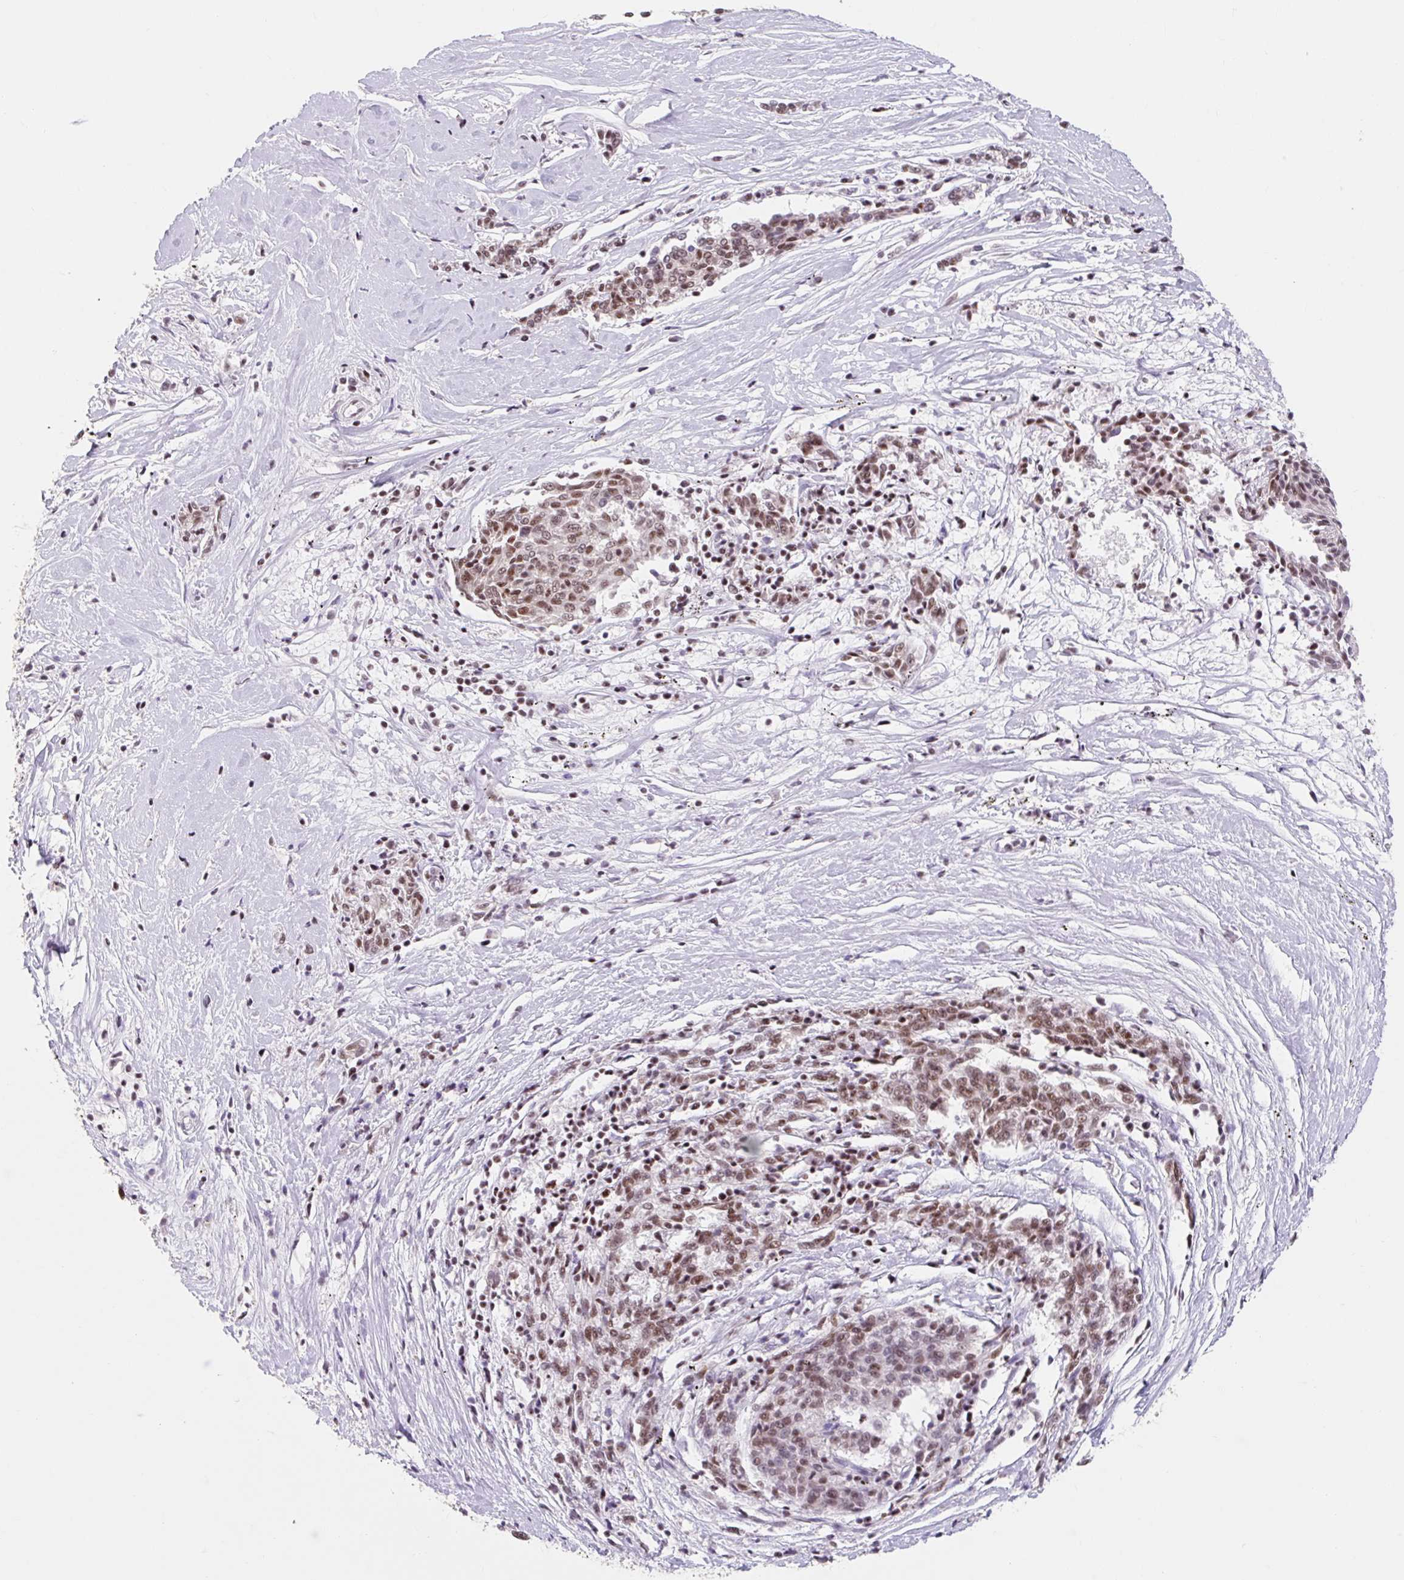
{"staining": {"intensity": "moderate", "quantity": ">75%", "location": "nuclear"}, "tissue": "melanoma", "cell_type": "Tumor cells", "image_type": "cancer", "snomed": [{"axis": "morphology", "description": "Malignant melanoma, NOS"}, {"axis": "topography", "description": "Skin"}], "caption": "Malignant melanoma stained for a protein (brown) exhibits moderate nuclear positive positivity in approximately >75% of tumor cells.", "gene": "SRSF10", "patient": {"sex": "female", "age": 72}}